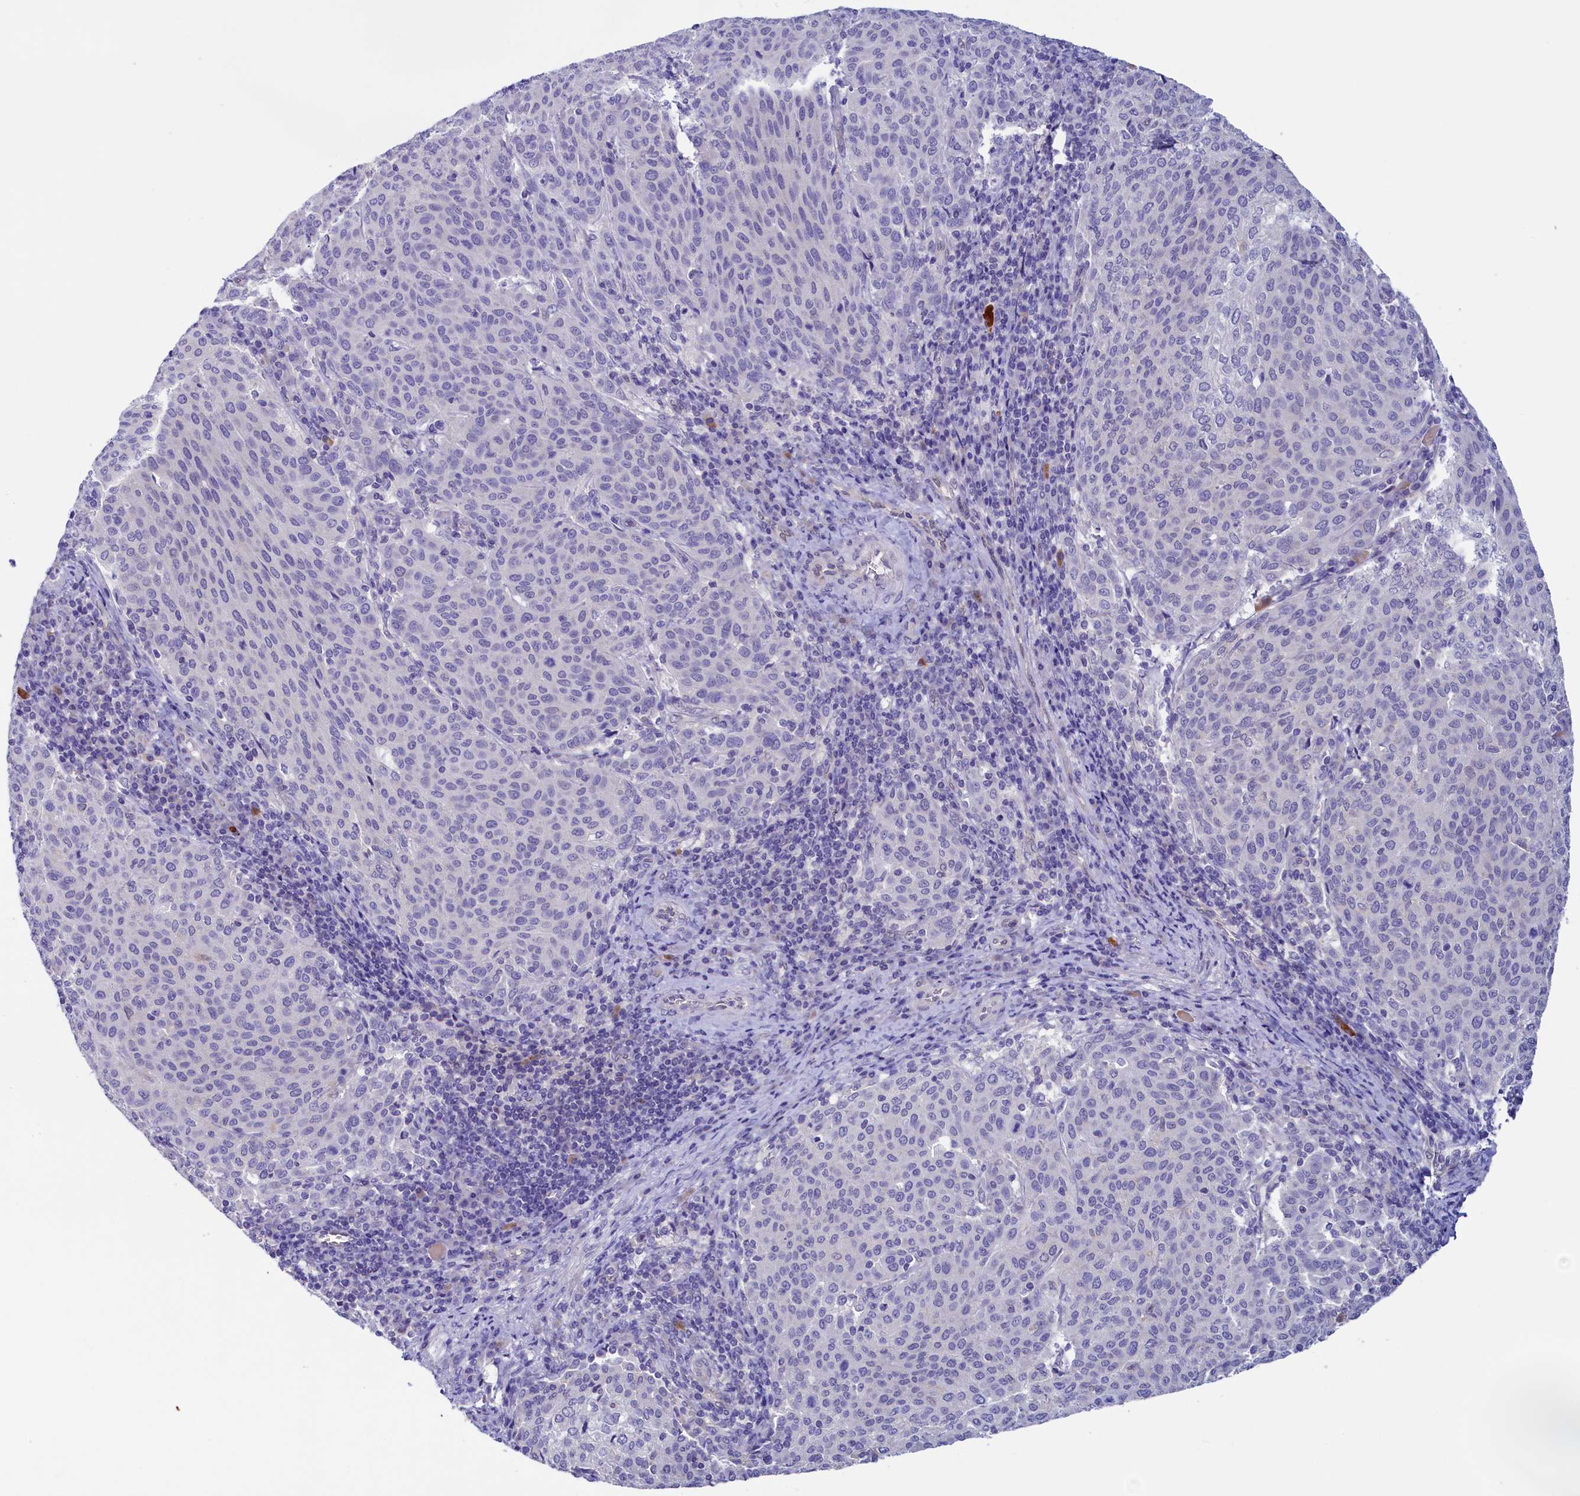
{"staining": {"intensity": "negative", "quantity": "none", "location": "none"}, "tissue": "cervical cancer", "cell_type": "Tumor cells", "image_type": "cancer", "snomed": [{"axis": "morphology", "description": "Squamous cell carcinoma, NOS"}, {"axis": "topography", "description": "Cervix"}], "caption": "Tumor cells are negative for brown protein staining in cervical cancer (squamous cell carcinoma). Brightfield microscopy of immunohistochemistry stained with DAB (brown) and hematoxylin (blue), captured at high magnification.", "gene": "FLYWCH2", "patient": {"sex": "female", "age": 46}}